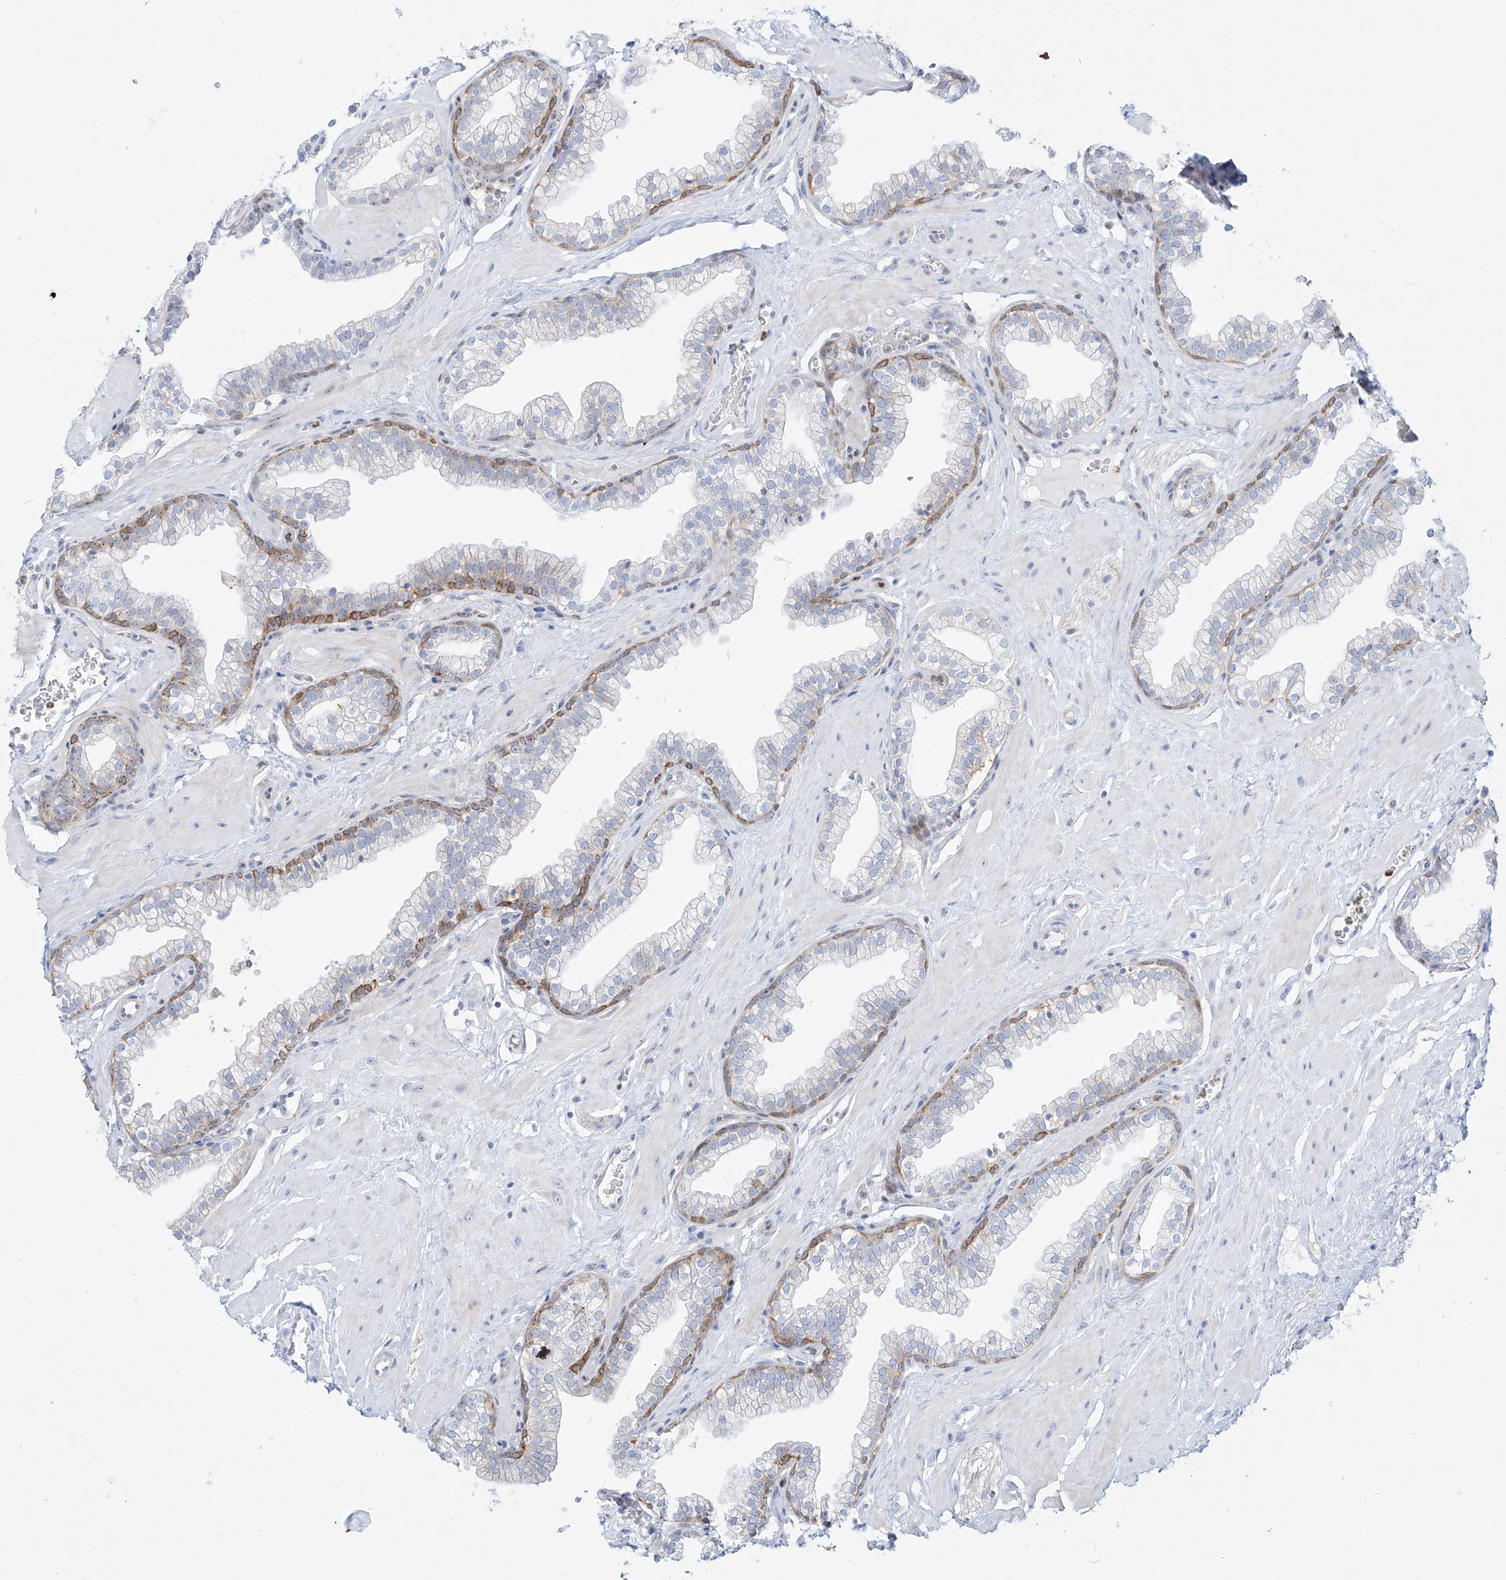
{"staining": {"intensity": "moderate", "quantity": "<25%", "location": "cytoplasmic/membranous"}, "tissue": "prostate", "cell_type": "Glandular cells", "image_type": "normal", "snomed": [{"axis": "morphology", "description": "Normal tissue, NOS"}, {"axis": "morphology", "description": "Urothelial carcinoma, Low grade"}, {"axis": "topography", "description": "Urinary bladder"}, {"axis": "topography", "description": "Prostate"}], "caption": "Benign prostate was stained to show a protein in brown. There is low levels of moderate cytoplasmic/membranous staining in about <25% of glandular cells. (Brightfield microscopy of DAB IHC at high magnification).", "gene": "SNU13", "patient": {"sex": "male", "age": 60}}